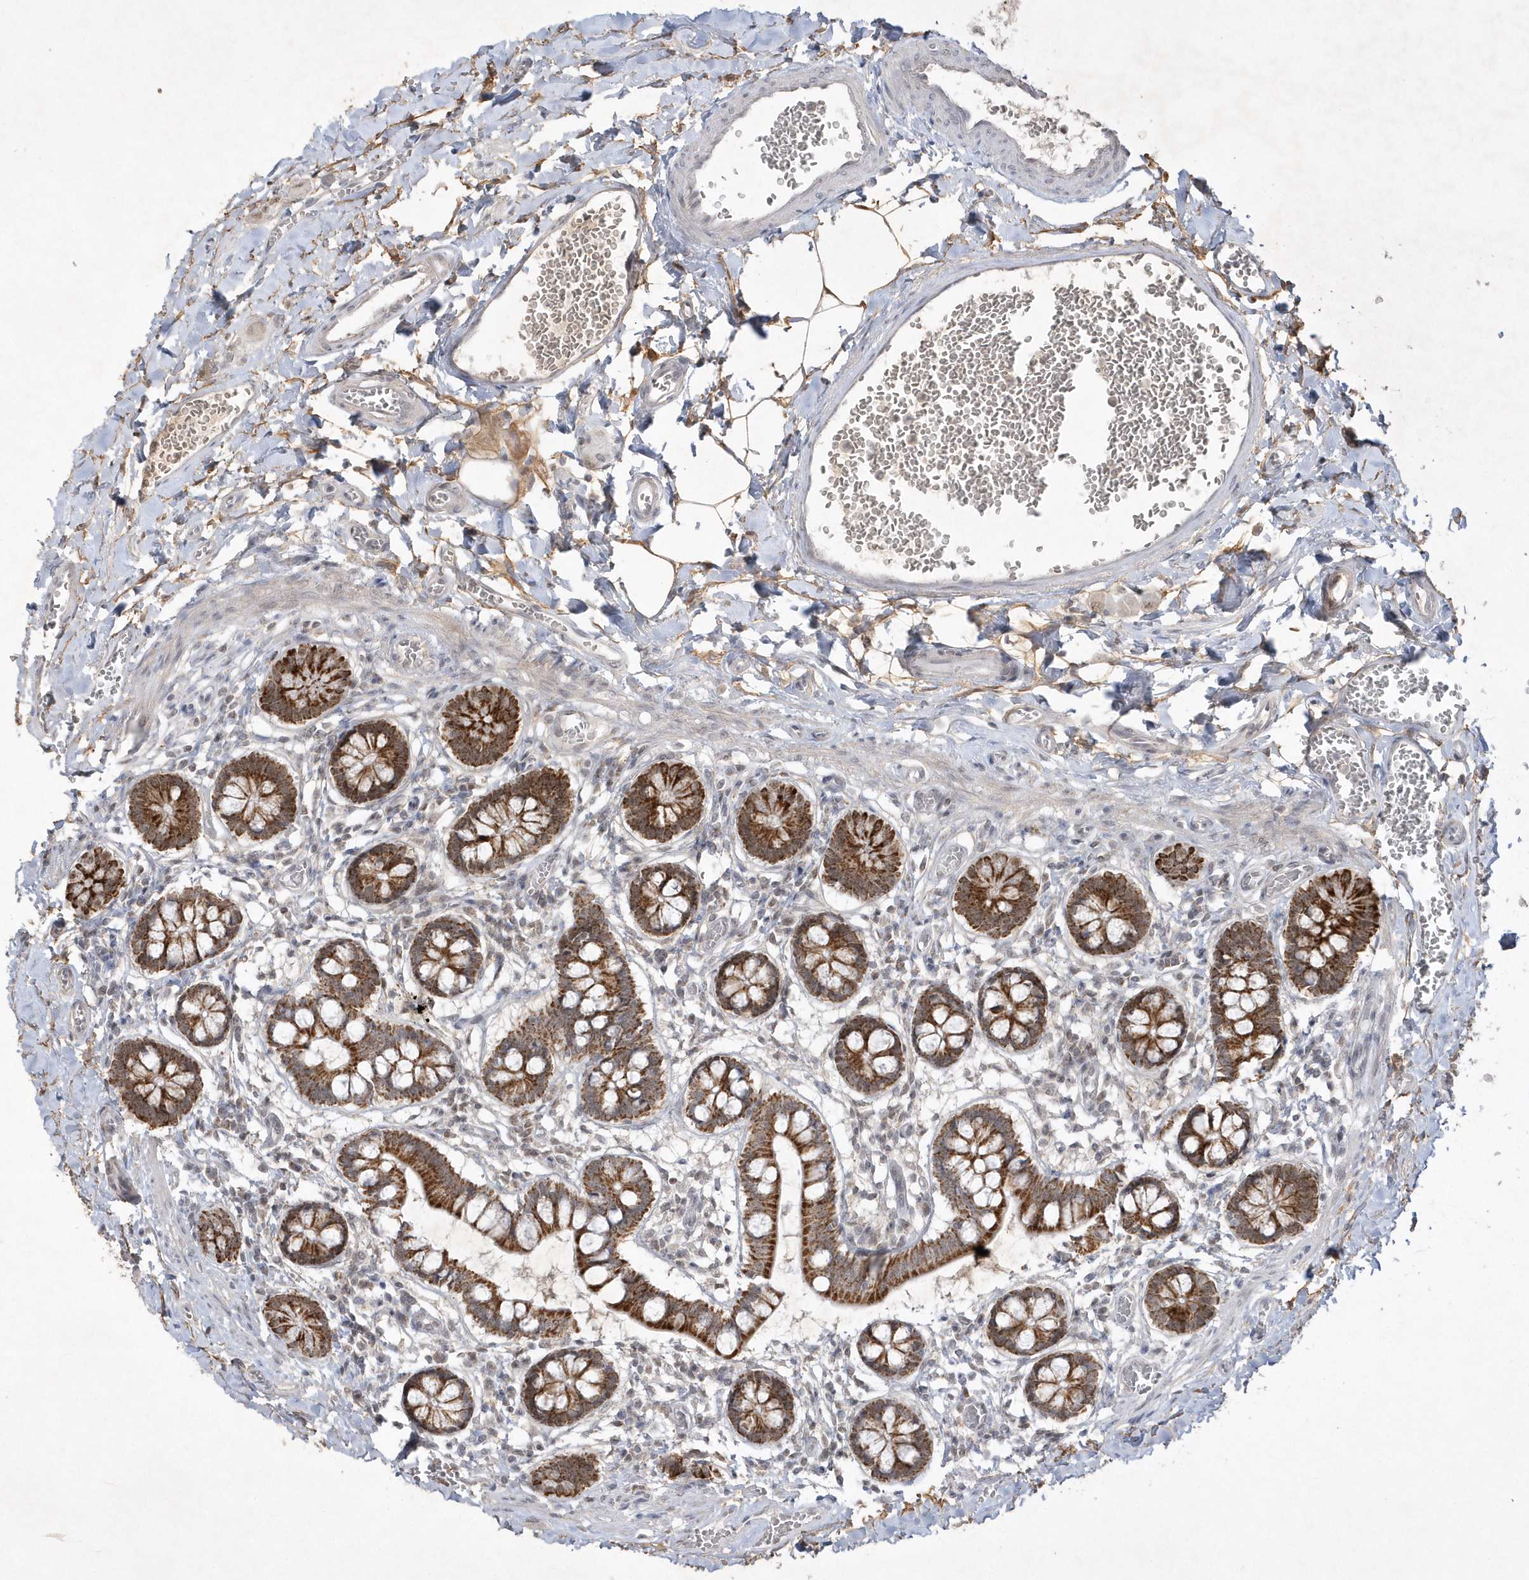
{"staining": {"intensity": "strong", "quantity": ">75%", "location": "cytoplasmic/membranous"}, "tissue": "small intestine", "cell_type": "Glandular cells", "image_type": "normal", "snomed": [{"axis": "morphology", "description": "Normal tissue, NOS"}, {"axis": "topography", "description": "Small intestine"}], "caption": "This is a photomicrograph of immunohistochemistry staining of unremarkable small intestine, which shows strong expression in the cytoplasmic/membranous of glandular cells.", "gene": "CPSF3", "patient": {"sex": "male", "age": 52}}